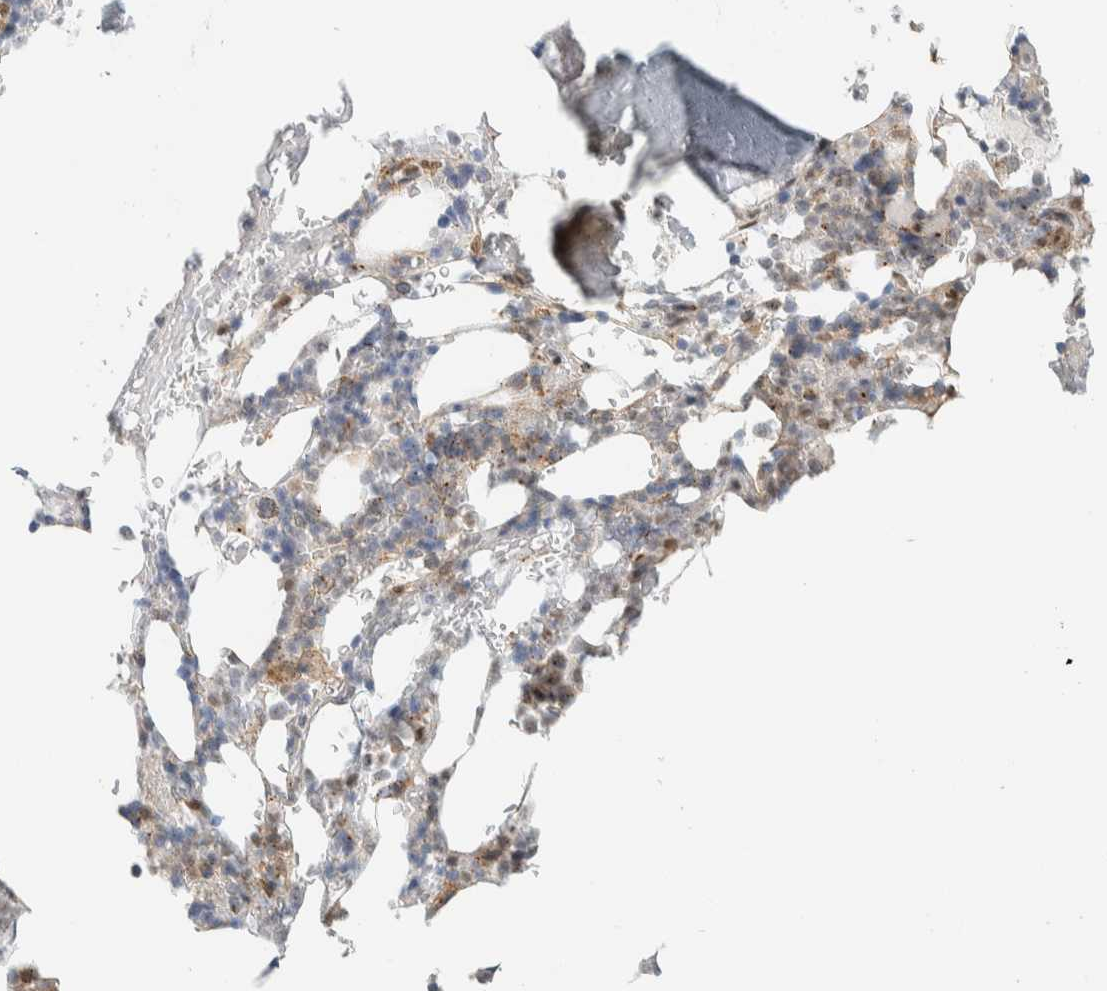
{"staining": {"intensity": "strong", "quantity": "<25%", "location": "cytoplasmic/membranous,nuclear"}, "tissue": "bone marrow", "cell_type": "Hematopoietic cells", "image_type": "normal", "snomed": [{"axis": "morphology", "description": "Normal tissue, NOS"}, {"axis": "topography", "description": "Bone marrow"}], "caption": "Unremarkable bone marrow displays strong cytoplasmic/membranous,nuclear staining in approximately <25% of hematopoietic cells The staining is performed using DAB (3,3'-diaminobenzidine) brown chromogen to label protein expression. The nuclei are counter-stained blue using hematoxylin..", "gene": "TFE3", "patient": {"sex": "female", "age": 81}}